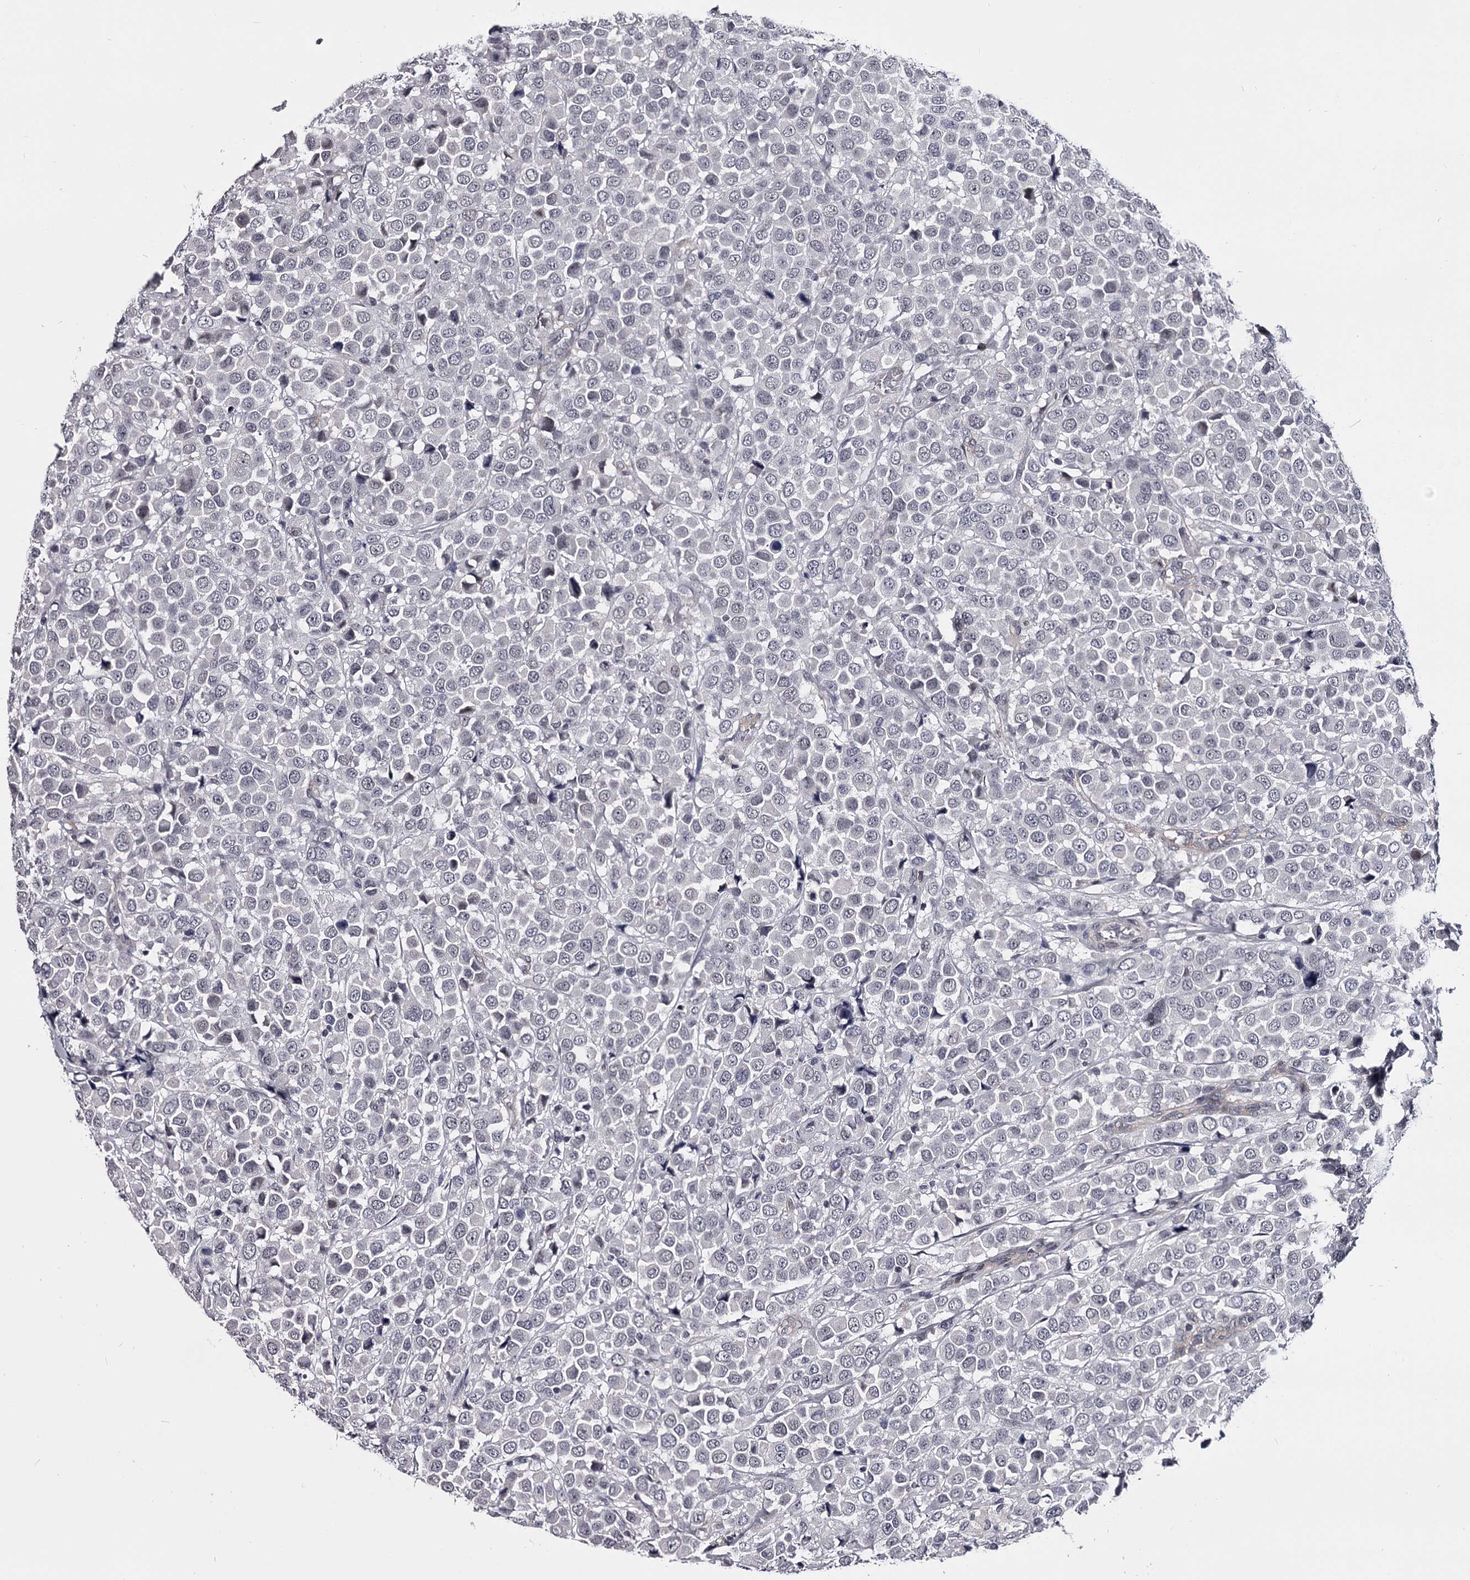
{"staining": {"intensity": "negative", "quantity": "none", "location": "none"}, "tissue": "breast cancer", "cell_type": "Tumor cells", "image_type": "cancer", "snomed": [{"axis": "morphology", "description": "Duct carcinoma"}, {"axis": "topography", "description": "Breast"}], "caption": "Tumor cells are negative for protein expression in human breast cancer (infiltrating ductal carcinoma).", "gene": "OVOL2", "patient": {"sex": "female", "age": 61}}